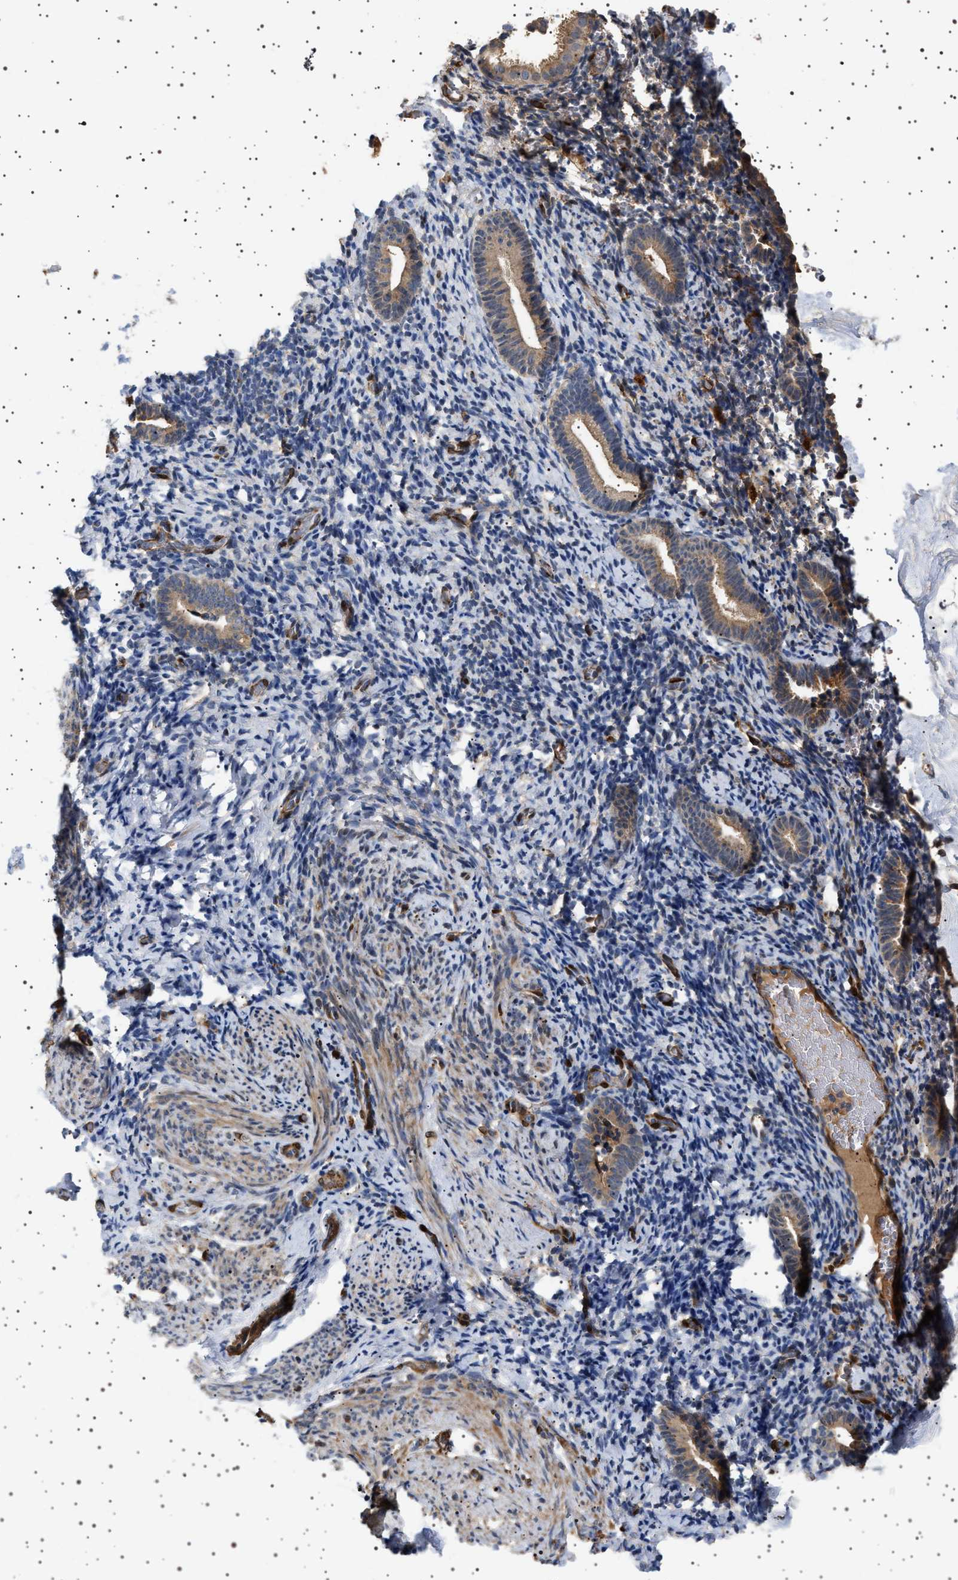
{"staining": {"intensity": "negative", "quantity": "none", "location": "none"}, "tissue": "endometrium", "cell_type": "Cells in endometrial stroma", "image_type": "normal", "snomed": [{"axis": "morphology", "description": "Normal tissue, NOS"}, {"axis": "topography", "description": "Endometrium"}], "caption": "The histopathology image exhibits no significant expression in cells in endometrial stroma of endometrium.", "gene": "GUCY1B1", "patient": {"sex": "female", "age": 51}}